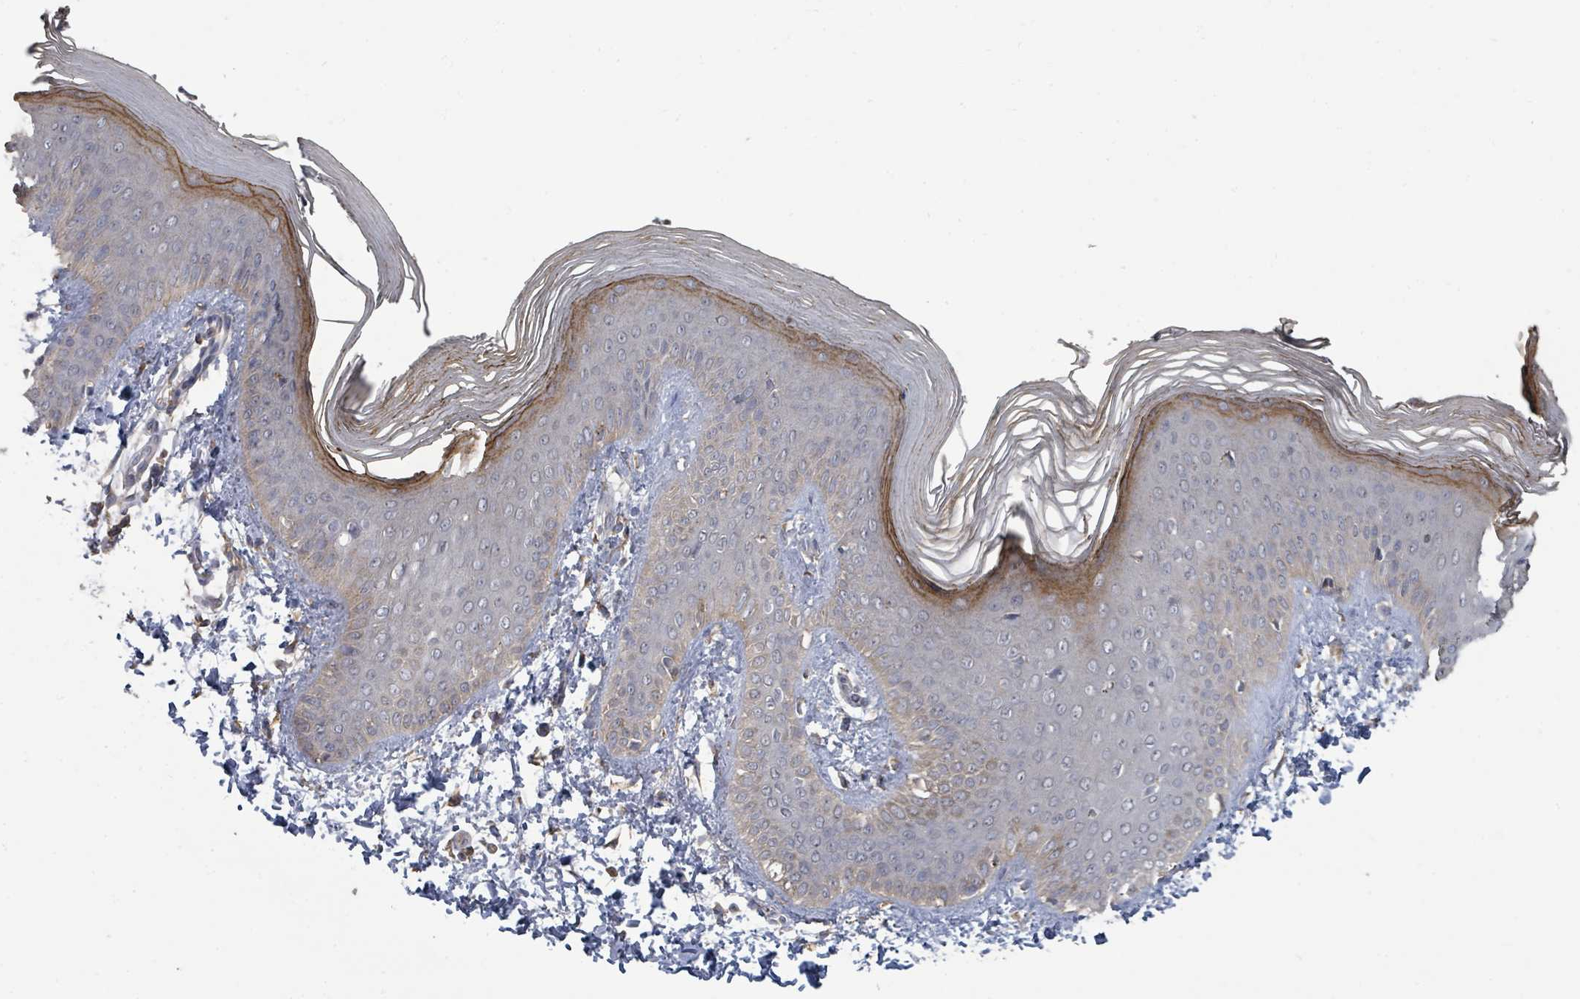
{"staining": {"intensity": "moderate", "quantity": "<25%", "location": "cytoplasmic/membranous"}, "tissue": "skin", "cell_type": "Epidermal cells", "image_type": "normal", "snomed": [{"axis": "morphology", "description": "Normal tissue, NOS"}, {"axis": "morphology", "description": "Inflammation, NOS"}, {"axis": "topography", "description": "Soft tissue"}, {"axis": "topography", "description": "Anal"}], "caption": "Skin stained with DAB (3,3'-diaminobenzidine) immunohistochemistry (IHC) shows low levels of moderate cytoplasmic/membranous positivity in approximately <25% of epidermal cells. The staining is performed using DAB brown chromogen to label protein expression. The nuclei are counter-stained blue using hematoxylin.", "gene": "SLC9A7", "patient": {"sex": "female", "age": 15}}